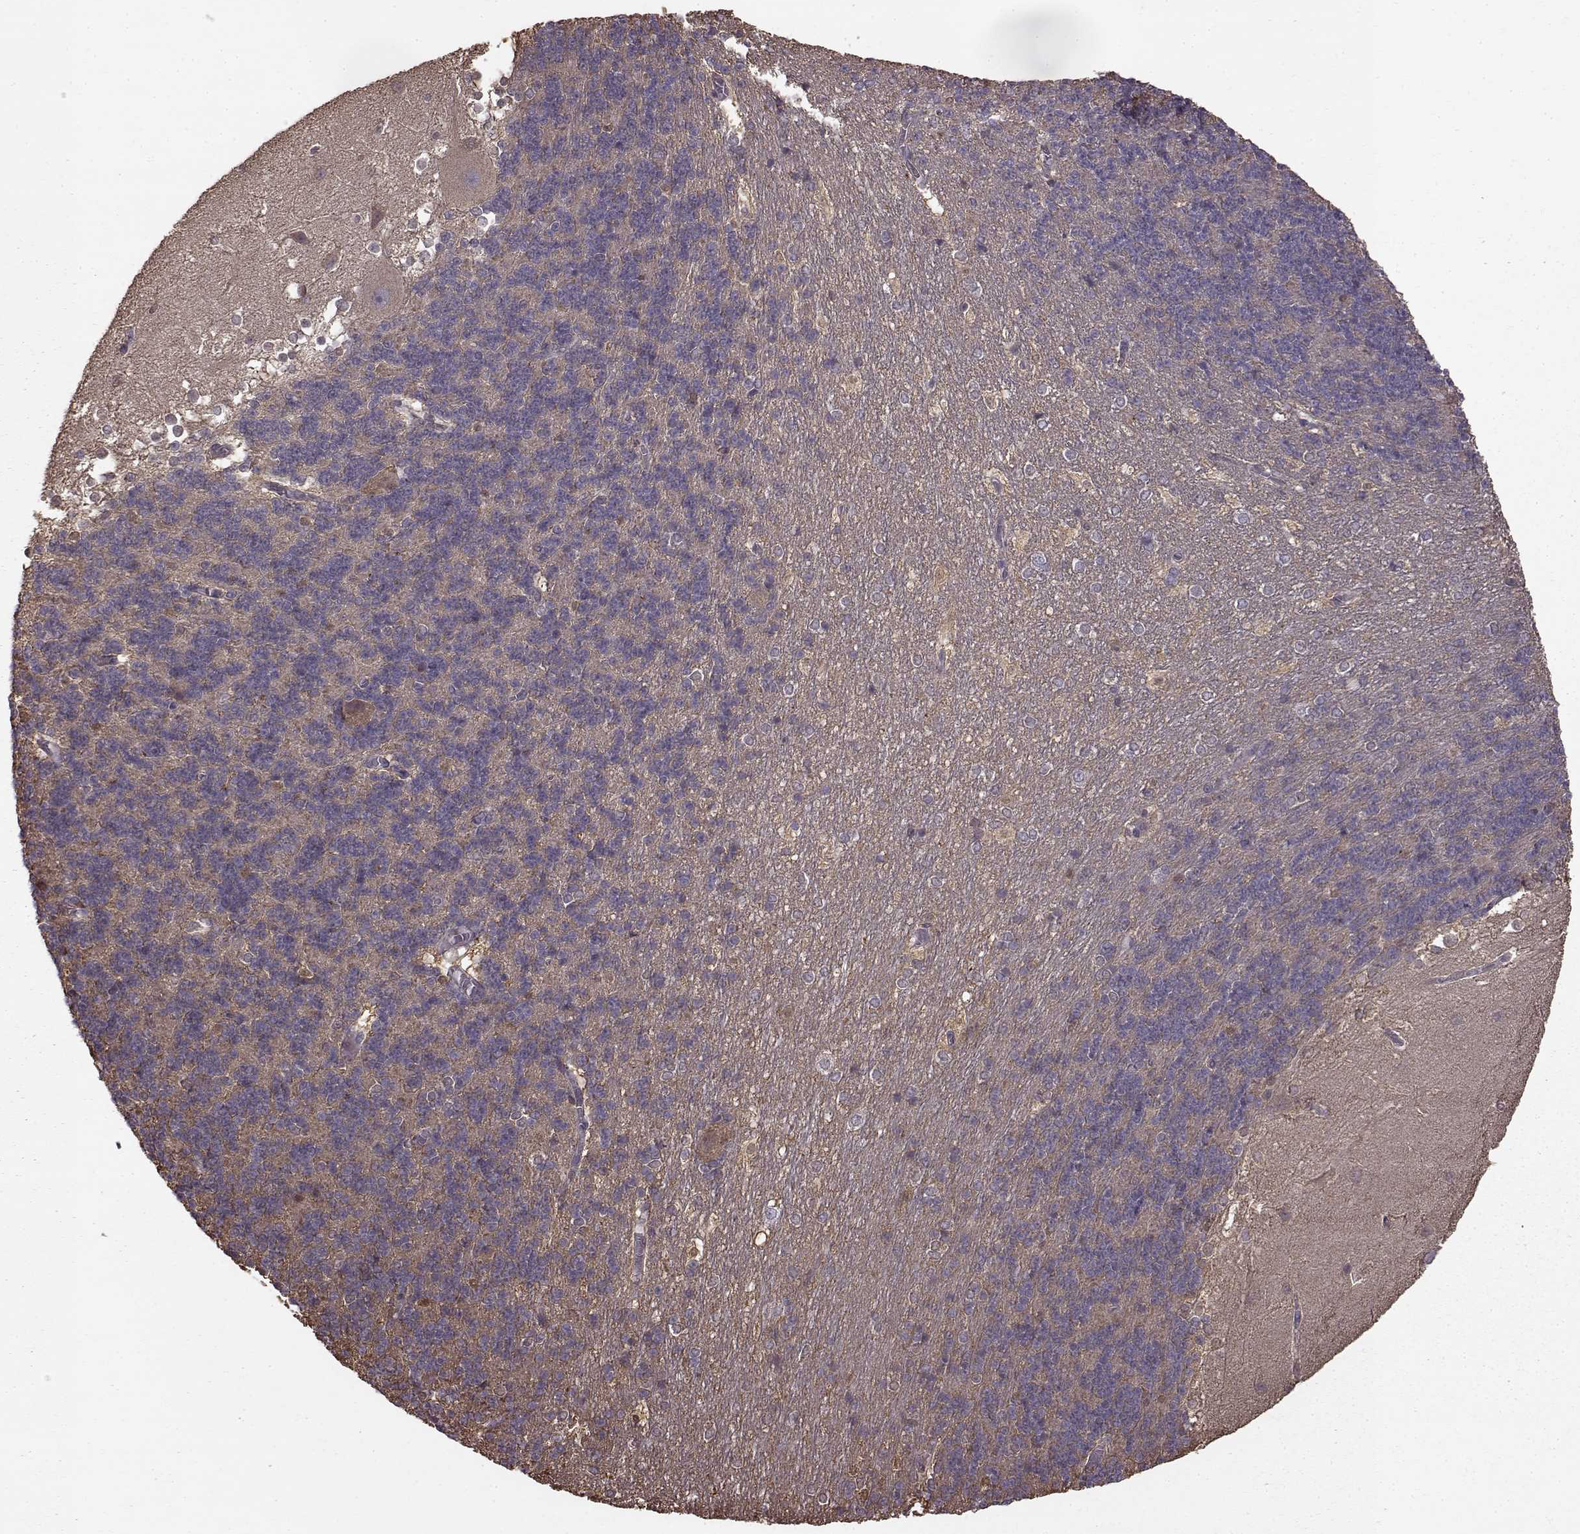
{"staining": {"intensity": "negative", "quantity": "none", "location": "none"}, "tissue": "cerebellum", "cell_type": "Cells in granular layer", "image_type": "normal", "snomed": [{"axis": "morphology", "description": "Normal tissue, NOS"}, {"axis": "topography", "description": "Cerebellum"}], "caption": "DAB immunohistochemical staining of normal cerebellum shows no significant staining in cells in granular layer.", "gene": "NME1", "patient": {"sex": "female", "age": 19}}